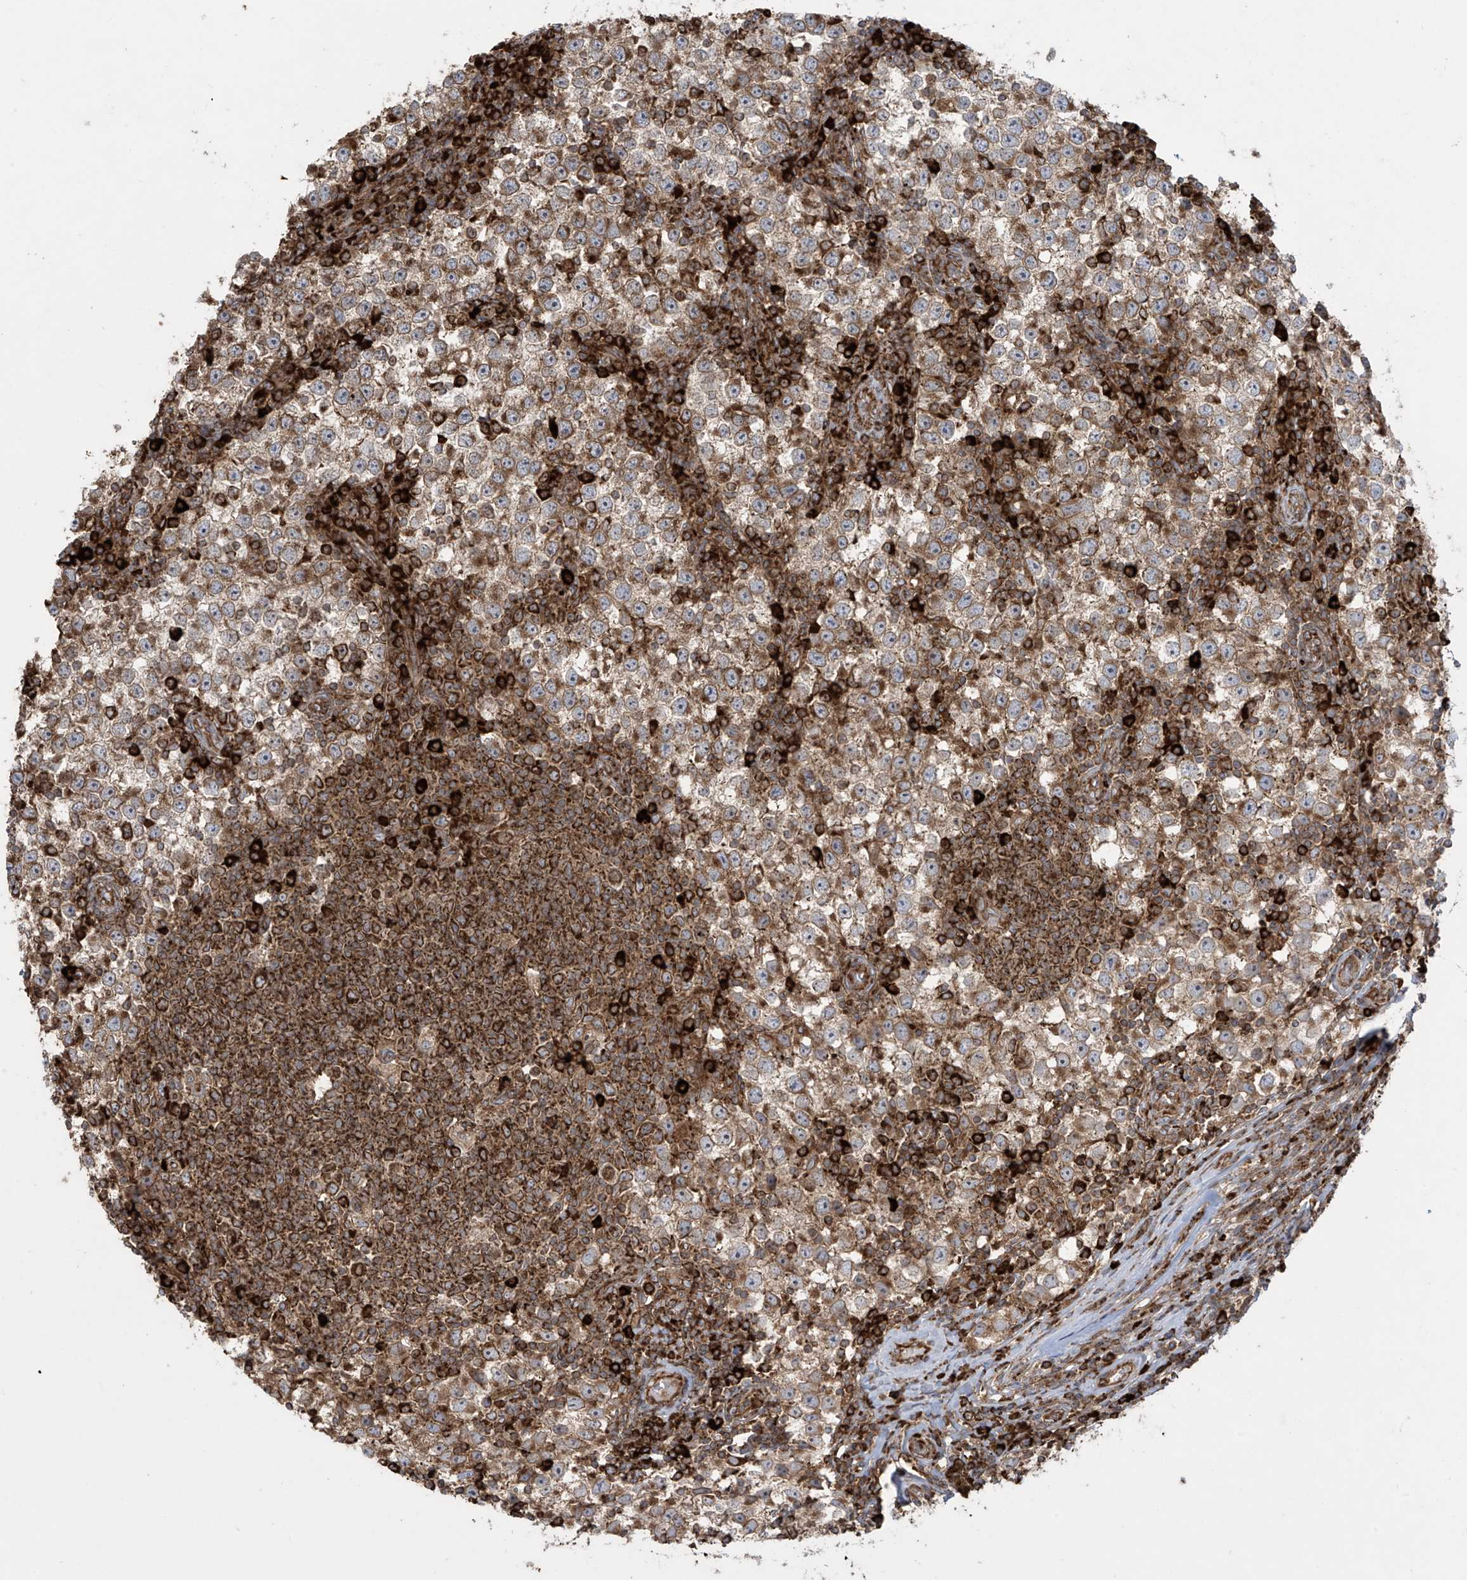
{"staining": {"intensity": "moderate", "quantity": ">75%", "location": "cytoplasmic/membranous"}, "tissue": "testis cancer", "cell_type": "Tumor cells", "image_type": "cancer", "snomed": [{"axis": "morphology", "description": "Seminoma, NOS"}, {"axis": "topography", "description": "Testis"}], "caption": "This photomicrograph displays IHC staining of testis seminoma, with medium moderate cytoplasmic/membranous staining in approximately >75% of tumor cells.", "gene": "MX1", "patient": {"sex": "male", "age": 65}}